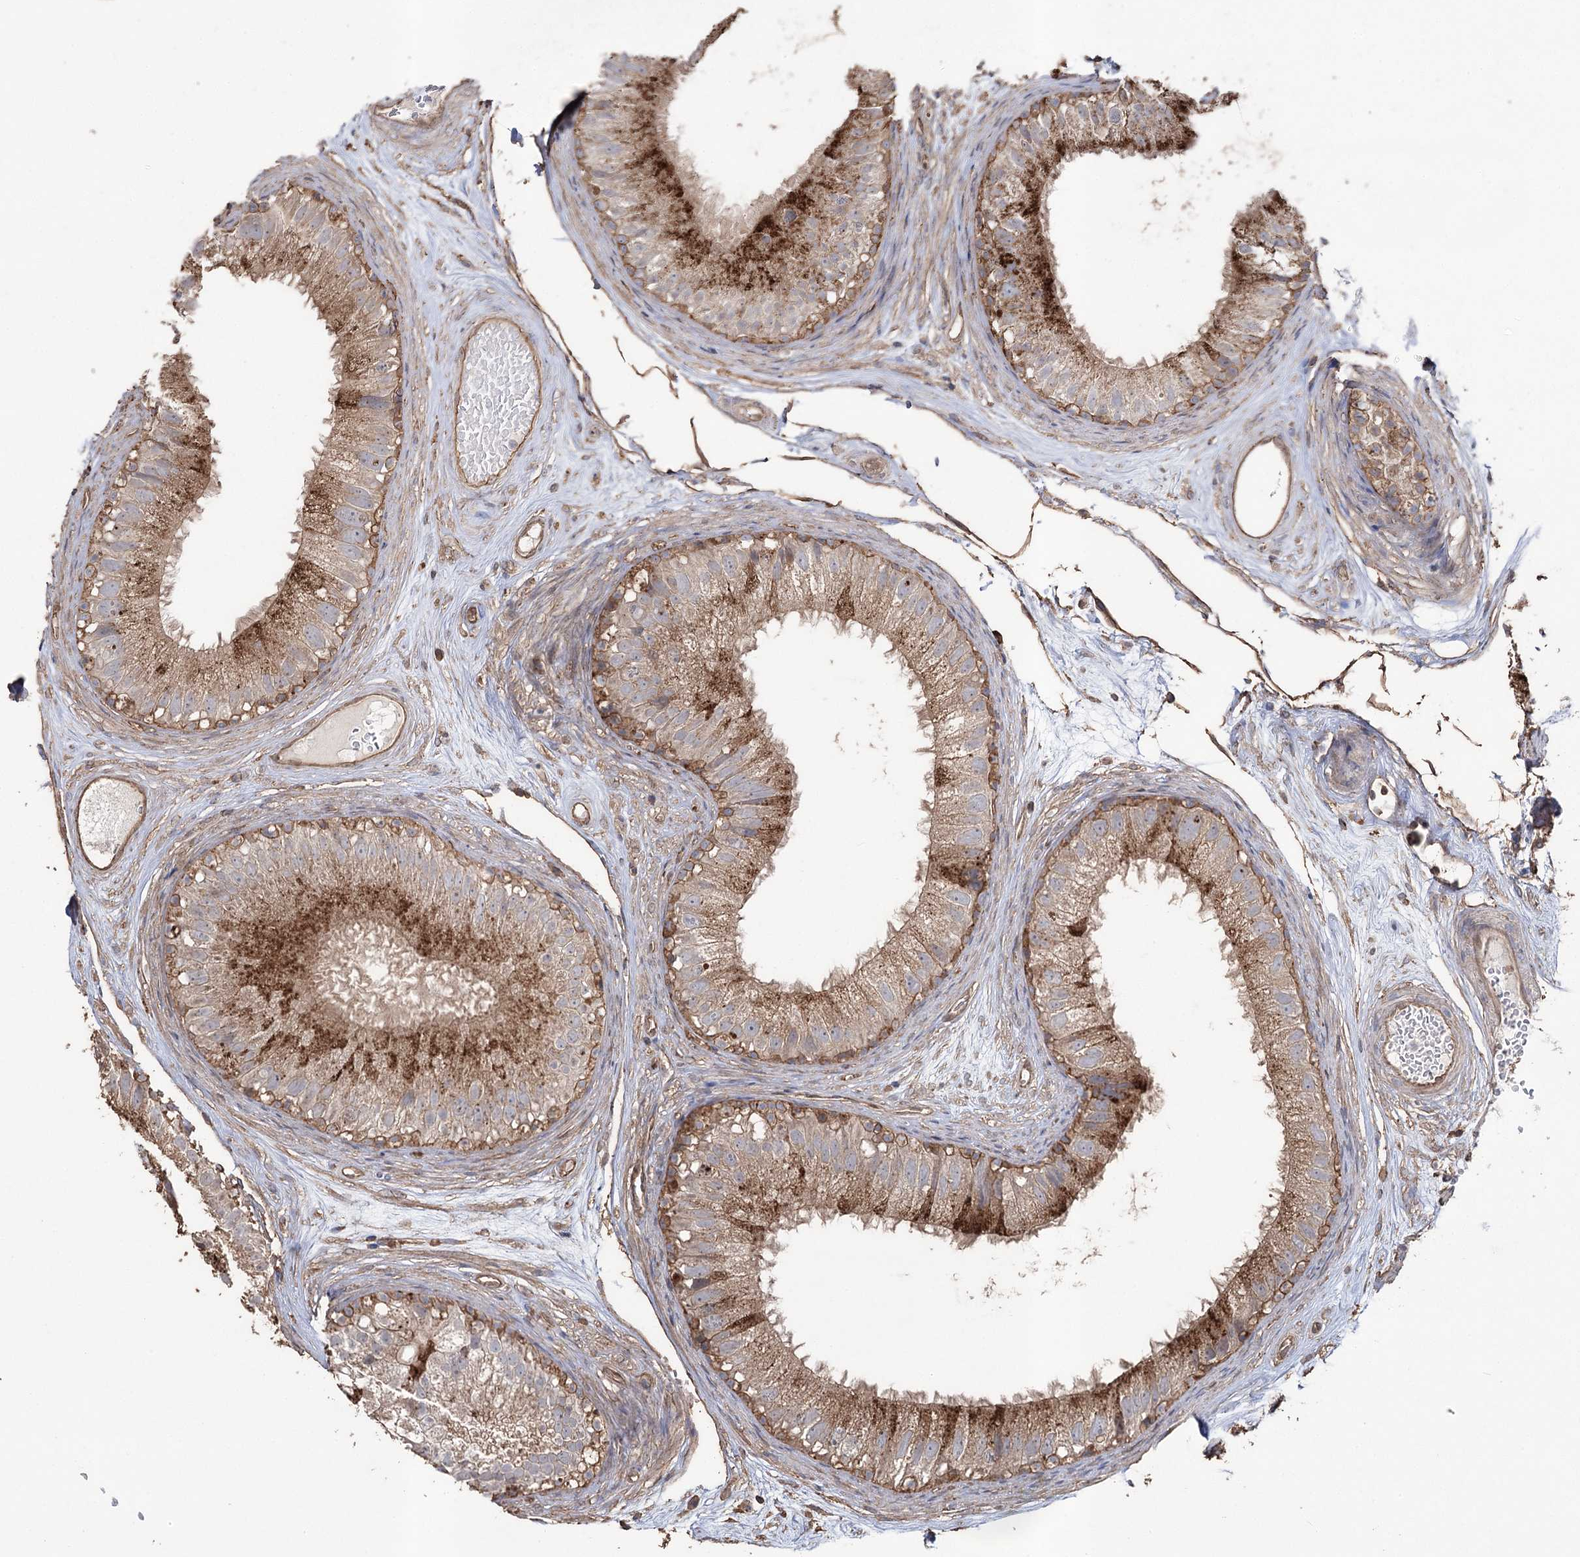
{"staining": {"intensity": "strong", "quantity": ">75%", "location": "cytoplasmic/membranous"}, "tissue": "epididymis", "cell_type": "Glandular cells", "image_type": "normal", "snomed": [{"axis": "morphology", "description": "Normal tissue, NOS"}, {"axis": "topography", "description": "Epididymis"}], "caption": "A photomicrograph of epididymis stained for a protein demonstrates strong cytoplasmic/membranous brown staining in glandular cells.", "gene": "FAM13B", "patient": {"sex": "male", "age": 77}}